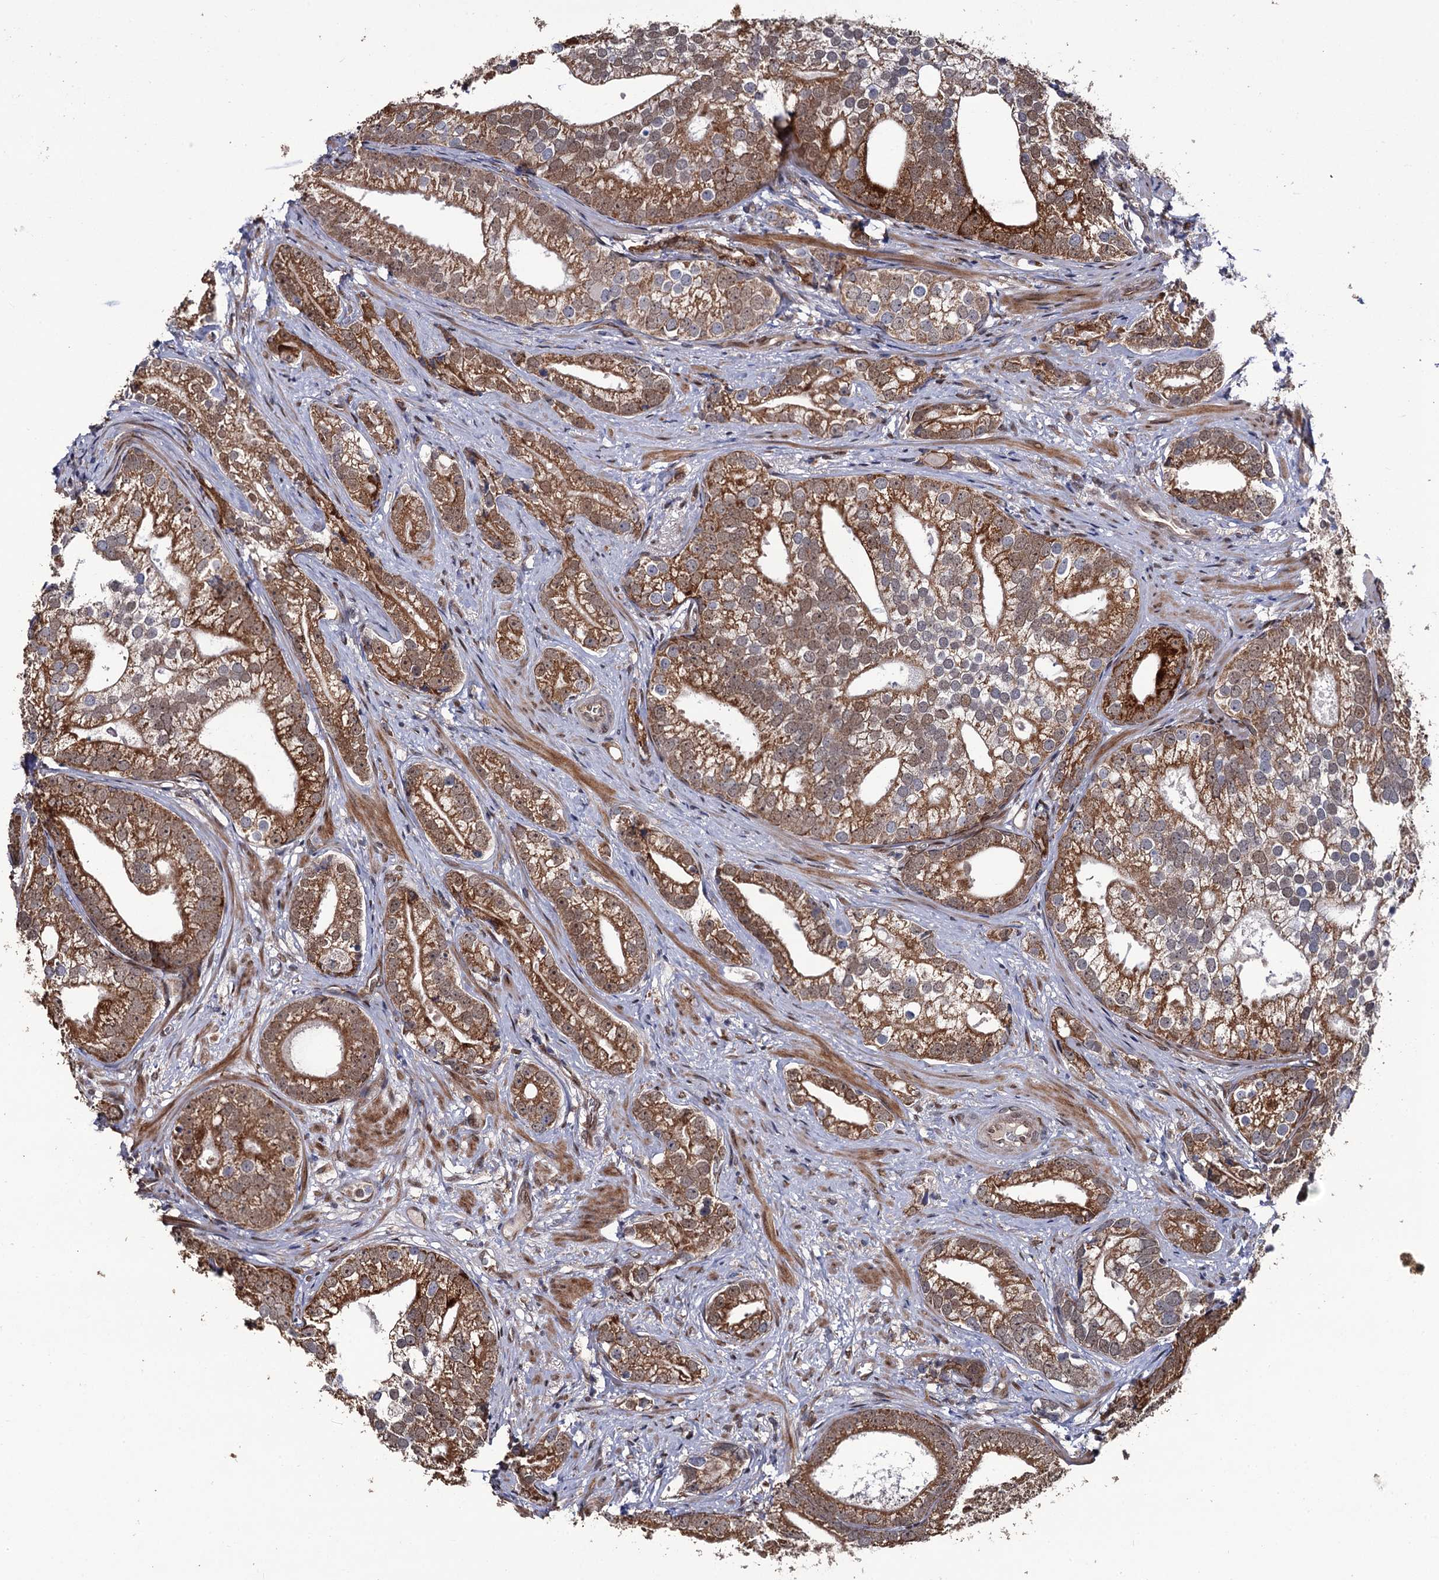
{"staining": {"intensity": "moderate", "quantity": ">75%", "location": "cytoplasmic/membranous"}, "tissue": "prostate cancer", "cell_type": "Tumor cells", "image_type": "cancer", "snomed": [{"axis": "morphology", "description": "Adenocarcinoma, High grade"}, {"axis": "topography", "description": "Prostate"}], "caption": "Prostate cancer was stained to show a protein in brown. There is medium levels of moderate cytoplasmic/membranous staining in about >75% of tumor cells. Using DAB (3,3'-diaminobenzidine) (brown) and hematoxylin (blue) stains, captured at high magnification using brightfield microscopy.", "gene": "LRRC63", "patient": {"sex": "male", "age": 75}}